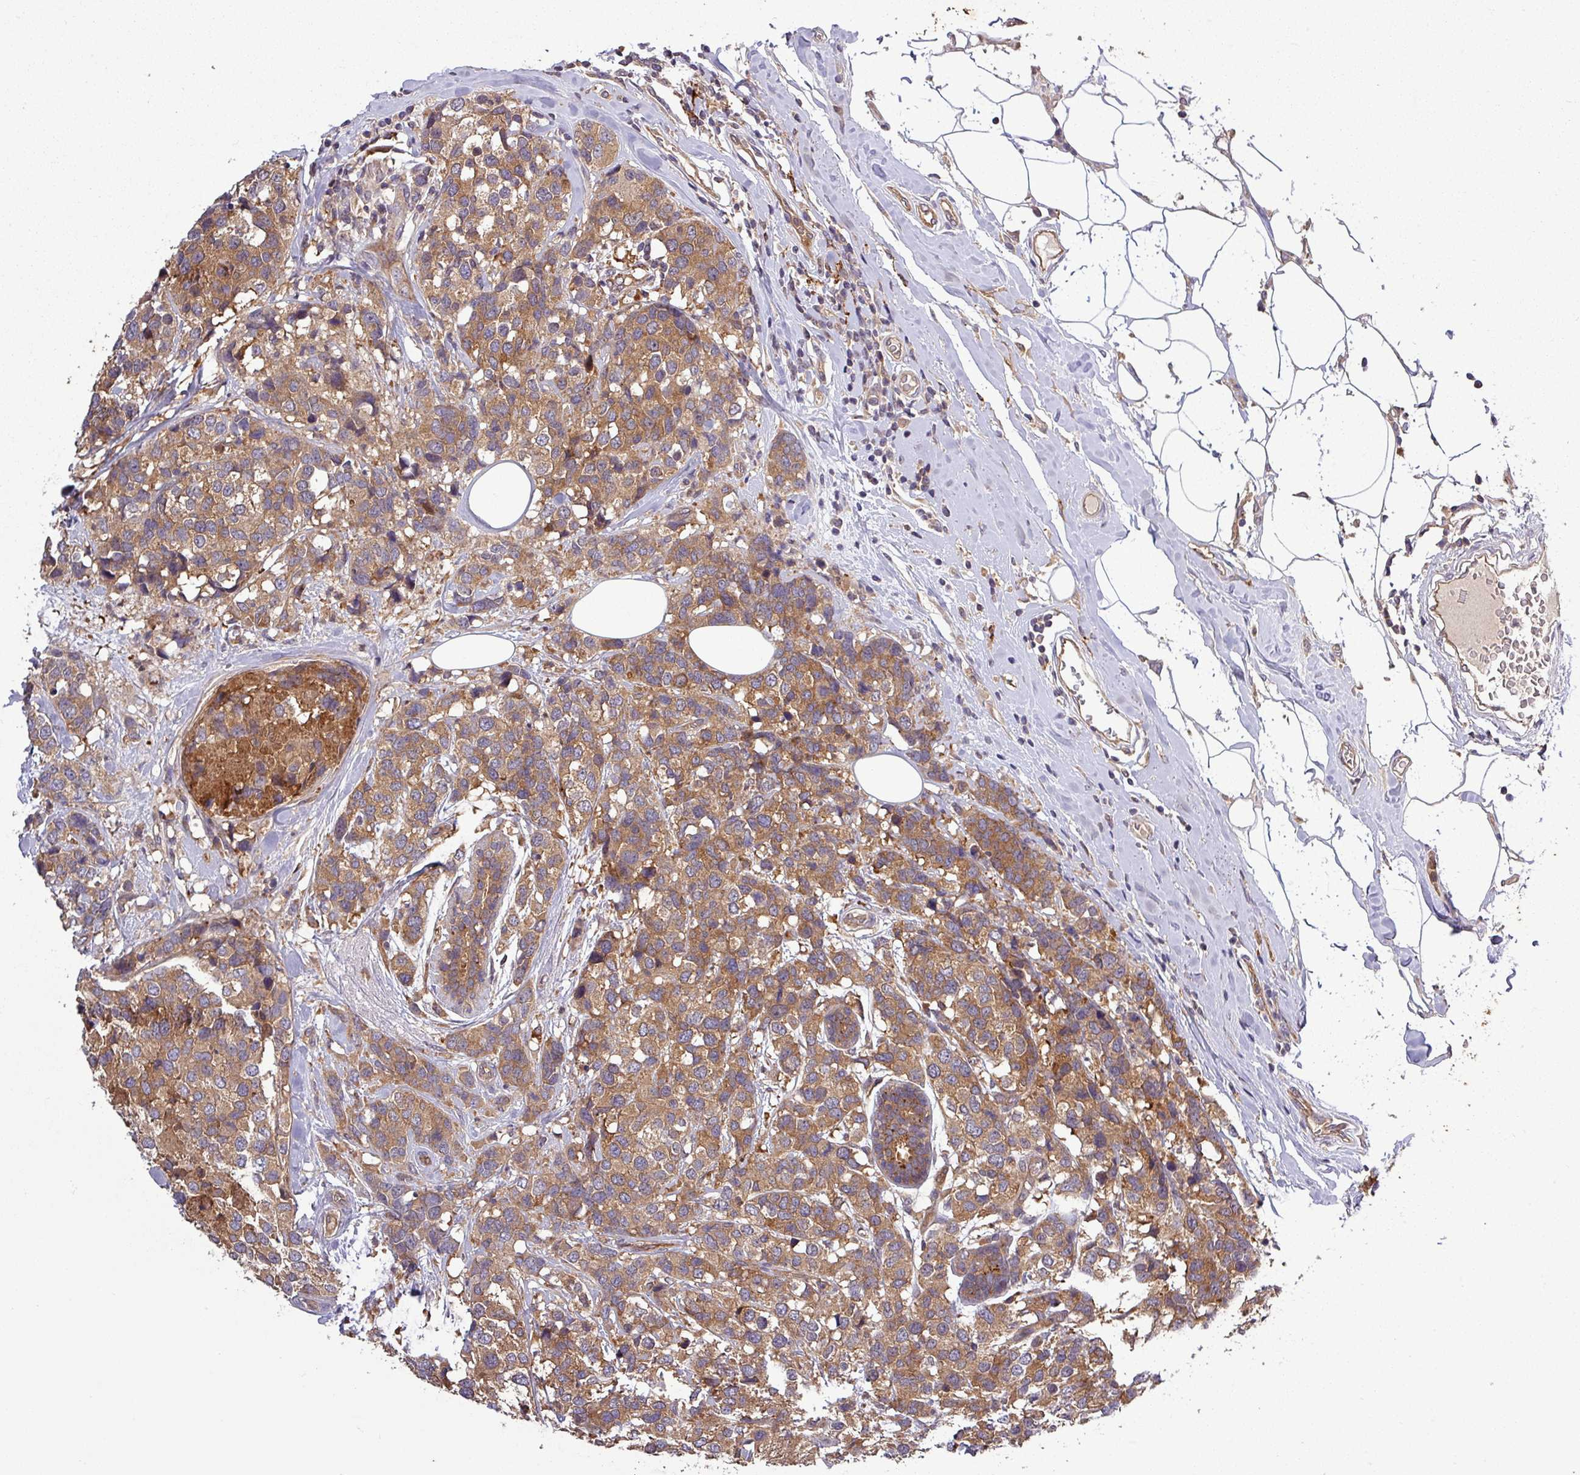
{"staining": {"intensity": "moderate", "quantity": ">75%", "location": "cytoplasmic/membranous"}, "tissue": "breast cancer", "cell_type": "Tumor cells", "image_type": "cancer", "snomed": [{"axis": "morphology", "description": "Lobular carcinoma"}, {"axis": "topography", "description": "Breast"}], "caption": "Human breast cancer stained with a protein marker demonstrates moderate staining in tumor cells.", "gene": "SIRPB2", "patient": {"sex": "female", "age": 59}}